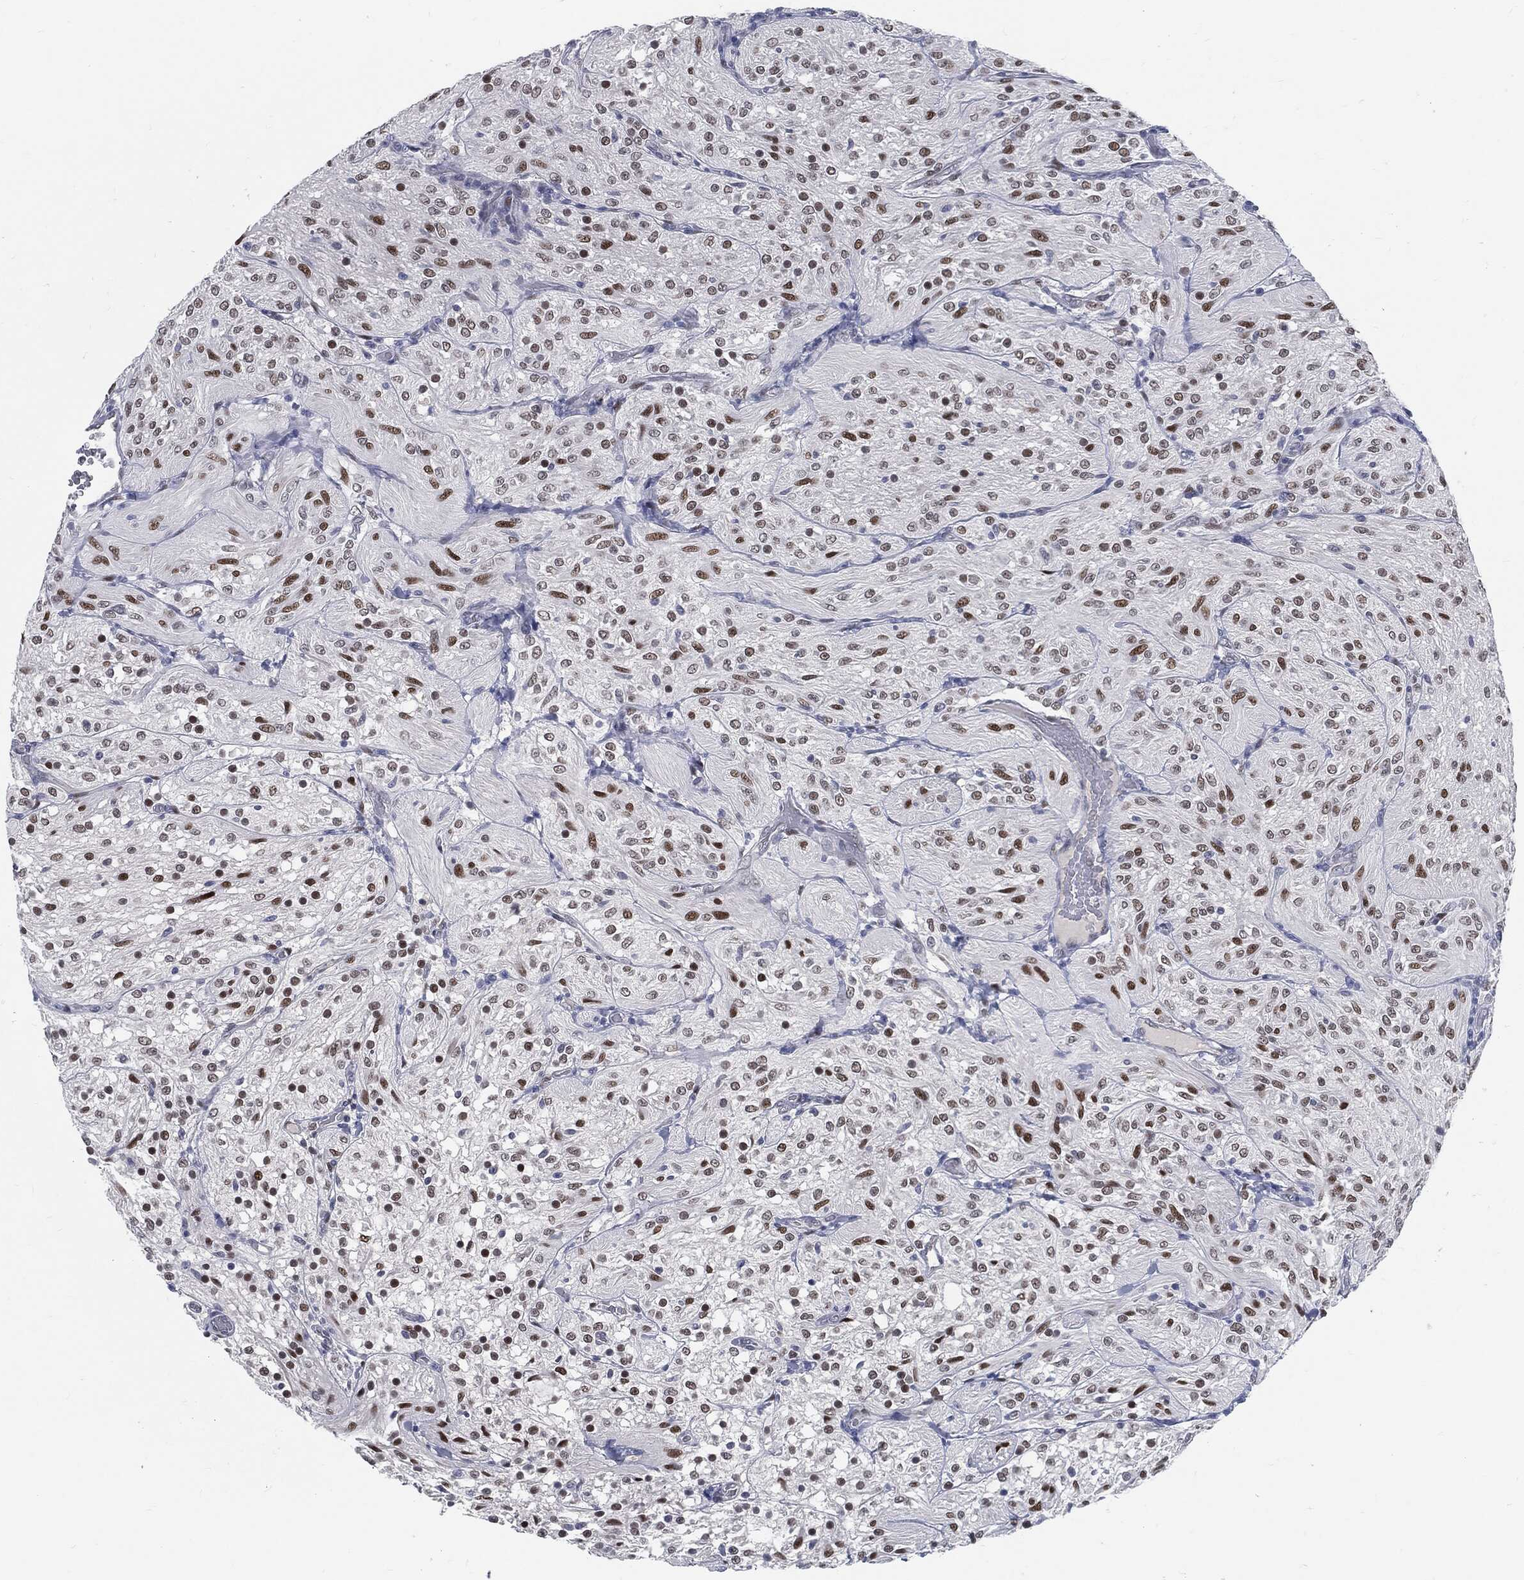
{"staining": {"intensity": "strong", "quantity": "<25%", "location": "nuclear"}, "tissue": "glioma", "cell_type": "Tumor cells", "image_type": "cancer", "snomed": [{"axis": "morphology", "description": "Glioma, malignant, Low grade"}, {"axis": "topography", "description": "Brain"}], "caption": "Protein staining by IHC exhibits strong nuclear expression in about <25% of tumor cells in glioma. (brown staining indicates protein expression, while blue staining denotes nuclei).", "gene": "PROM1", "patient": {"sex": "male", "age": 3}}